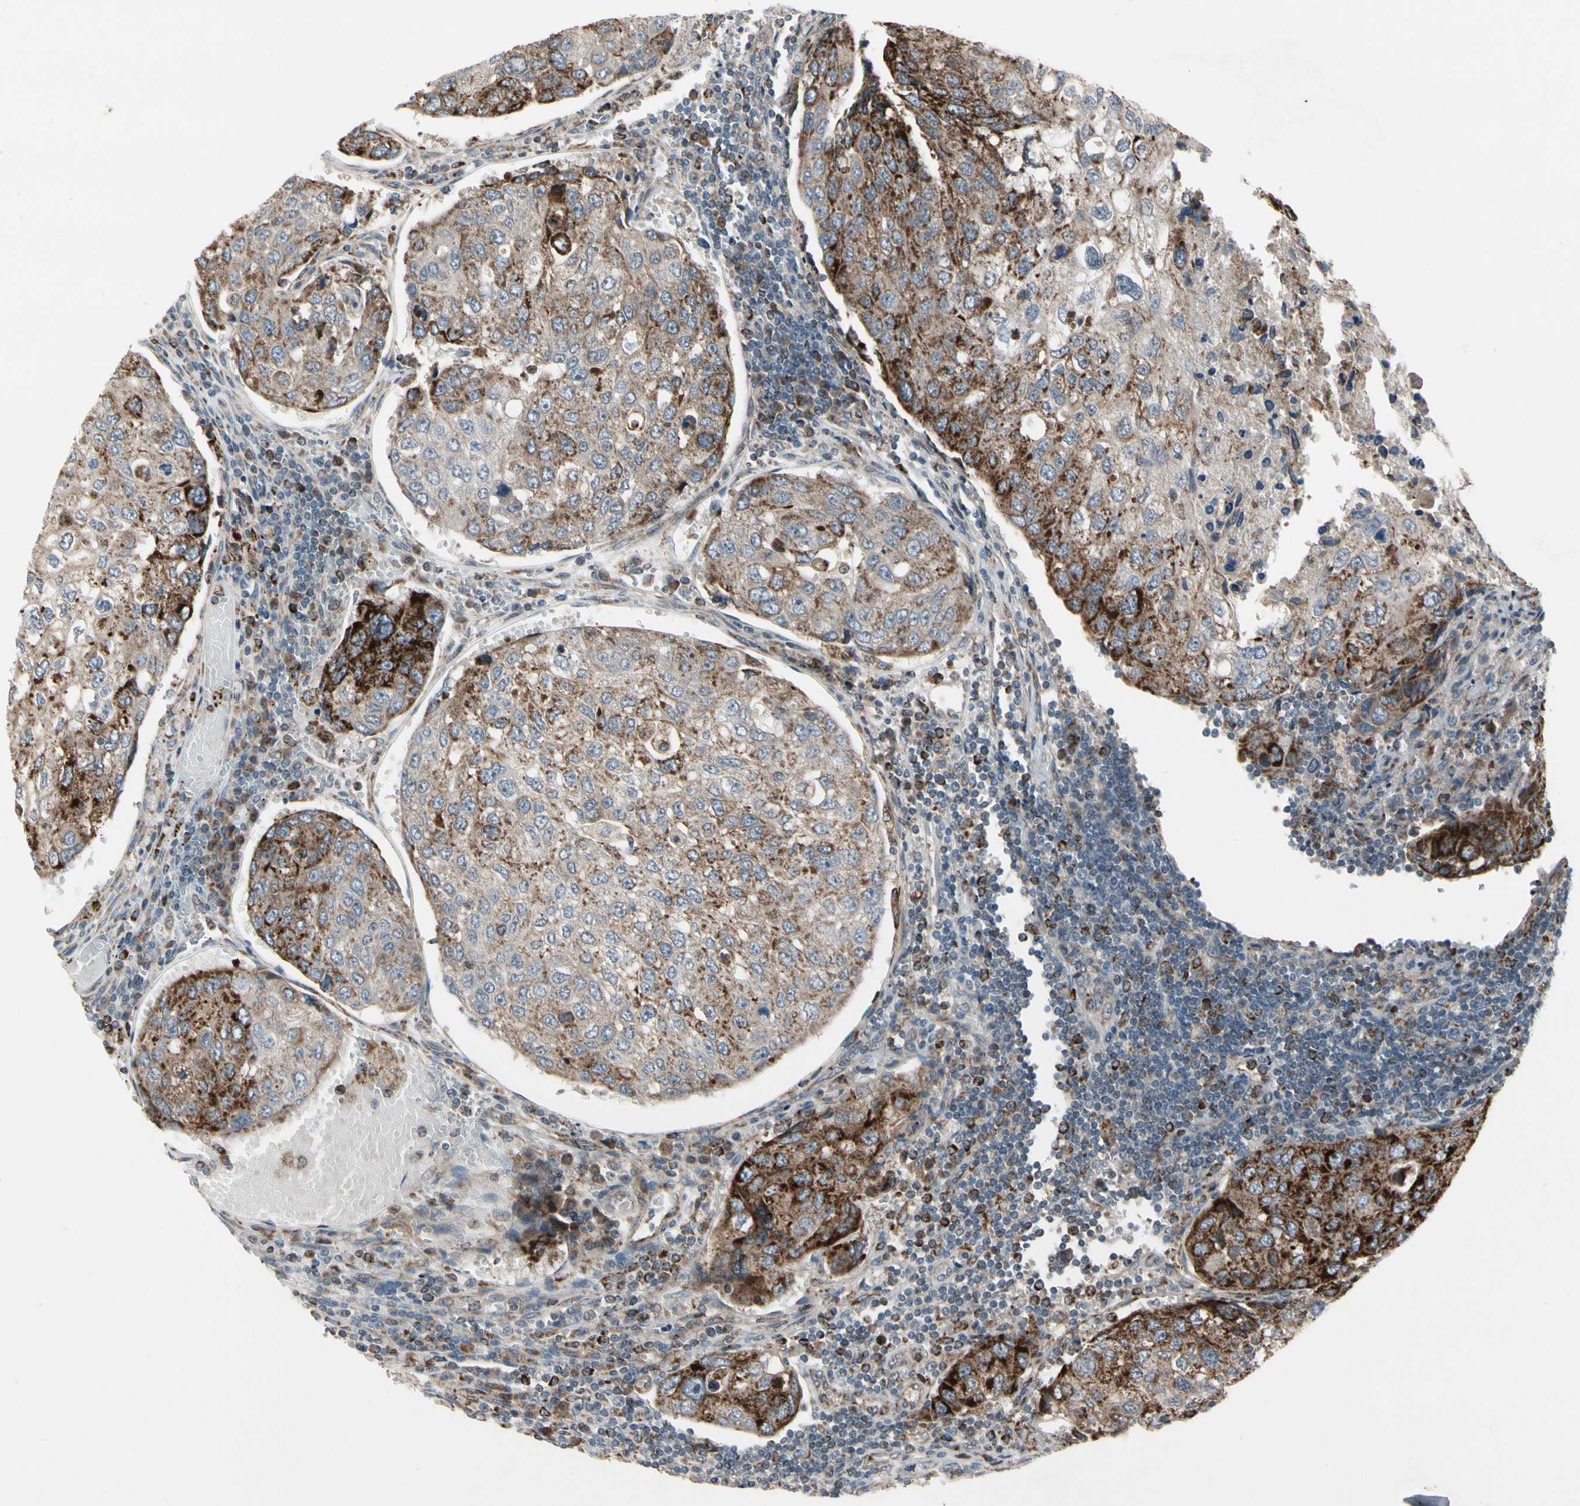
{"staining": {"intensity": "moderate", "quantity": ">75%", "location": "cytoplasmic/membranous"}, "tissue": "urothelial cancer", "cell_type": "Tumor cells", "image_type": "cancer", "snomed": [{"axis": "morphology", "description": "Urothelial carcinoma, High grade"}, {"axis": "topography", "description": "Lymph node"}, {"axis": "topography", "description": "Urinary bladder"}], "caption": "Urothelial cancer stained for a protein (brown) displays moderate cytoplasmic/membranous positive expression in about >75% of tumor cells.", "gene": "CPT1A", "patient": {"sex": "male", "age": 51}}